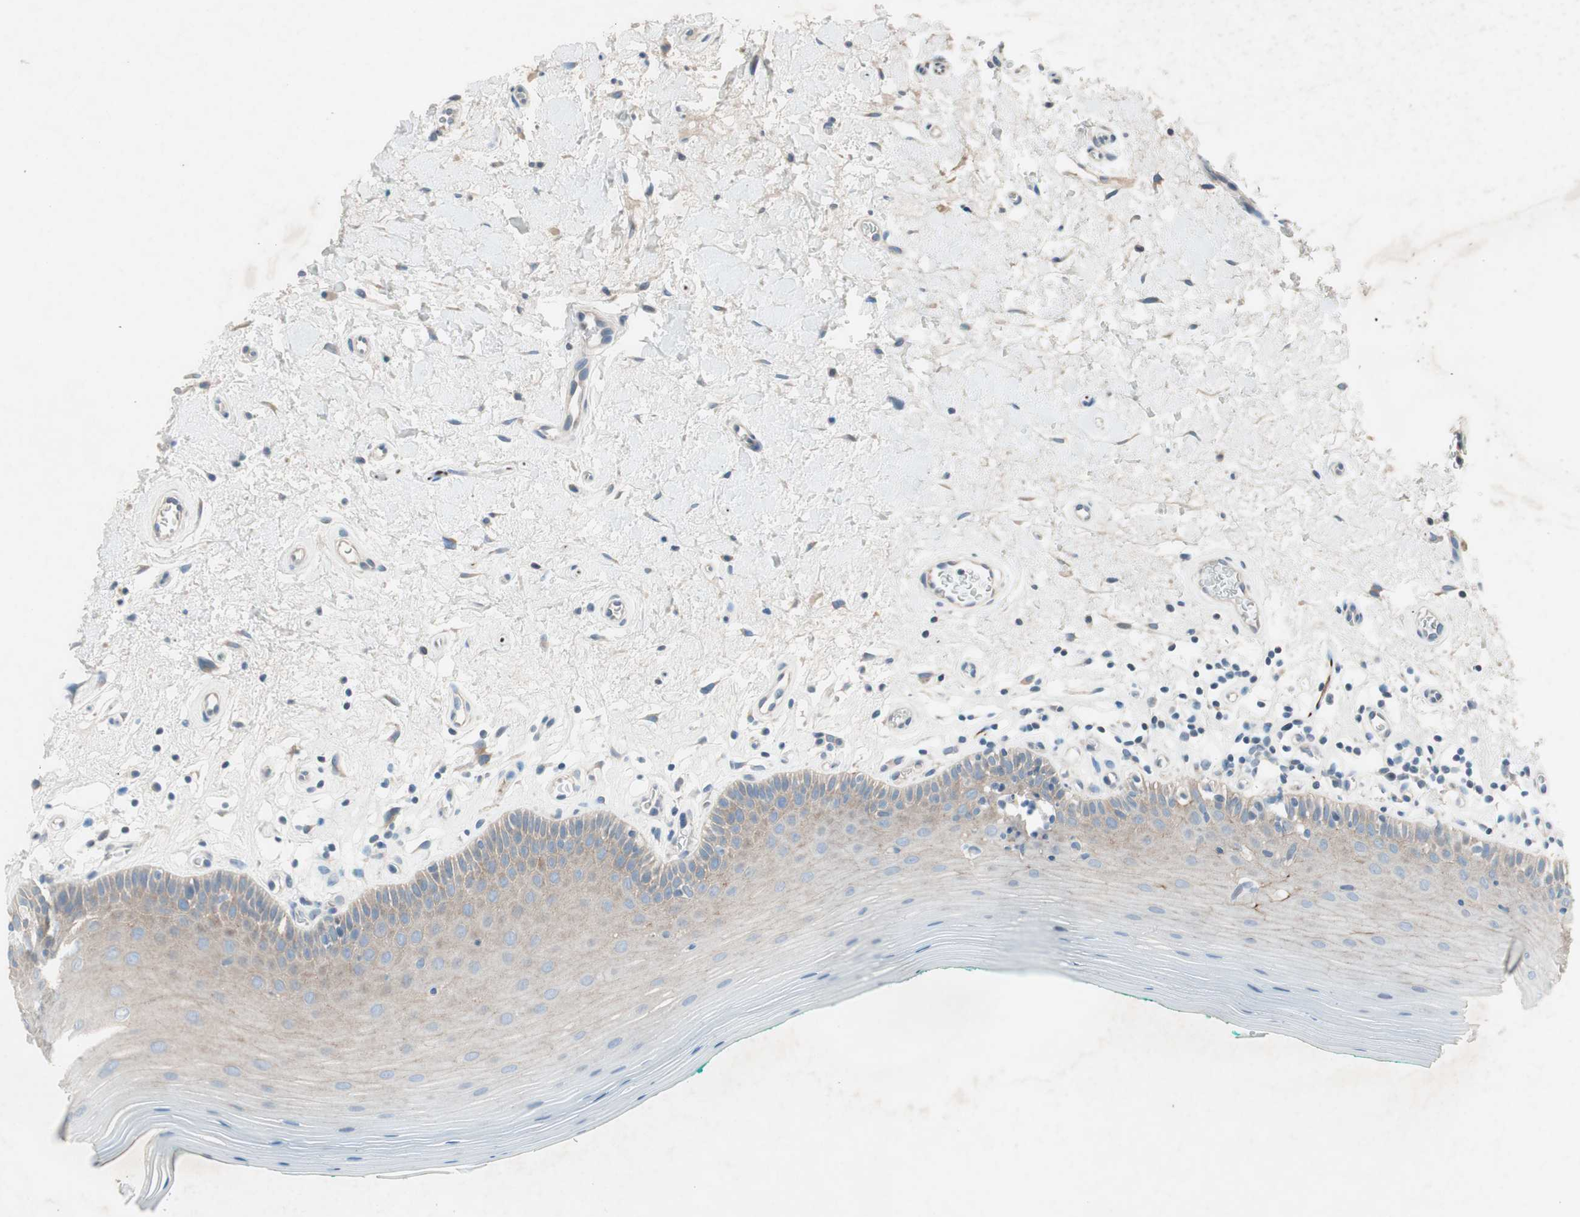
{"staining": {"intensity": "moderate", "quantity": "25%-75%", "location": "cytoplasmic/membranous"}, "tissue": "oral mucosa", "cell_type": "Squamous epithelial cells", "image_type": "normal", "snomed": [{"axis": "morphology", "description": "Normal tissue, NOS"}, {"axis": "topography", "description": "Skeletal muscle"}, {"axis": "topography", "description": "Oral tissue"}], "caption": "The histopathology image exhibits immunohistochemical staining of normal oral mucosa. There is moderate cytoplasmic/membranous expression is seen in approximately 25%-75% of squamous epithelial cells.", "gene": "PRRG4", "patient": {"sex": "male", "age": 58}}